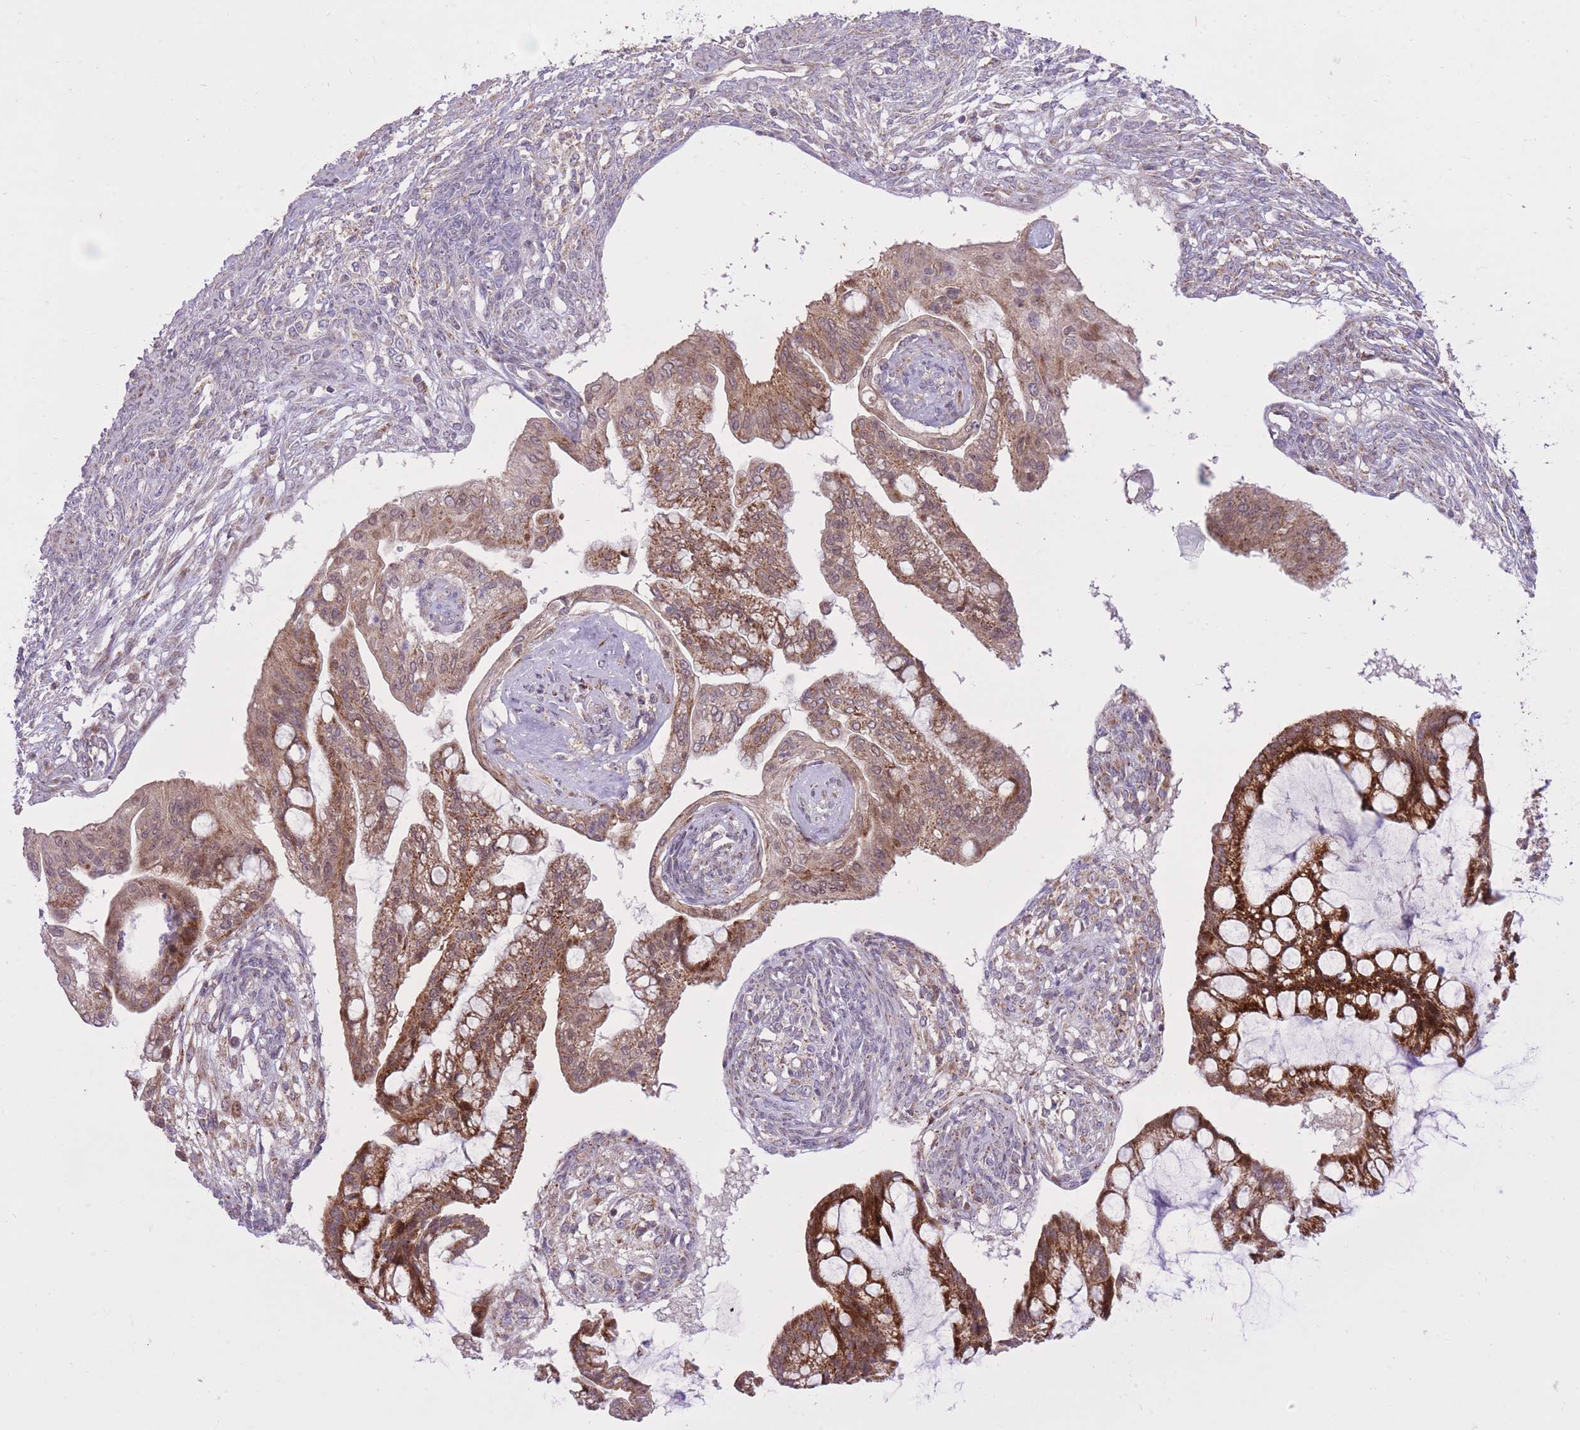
{"staining": {"intensity": "strong", "quantity": "25%-75%", "location": "cytoplasmic/membranous"}, "tissue": "ovarian cancer", "cell_type": "Tumor cells", "image_type": "cancer", "snomed": [{"axis": "morphology", "description": "Cystadenocarcinoma, mucinous, NOS"}, {"axis": "topography", "description": "Ovary"}], "caption": "This is an image of immunohistochemistry (IHC) staining of ovarian cancer, which shows strong expression in the cytoplasmic/membranous of tumor cells.", "gene": "SLC4A4", "patient": {"sex": "female", "age": 73}}